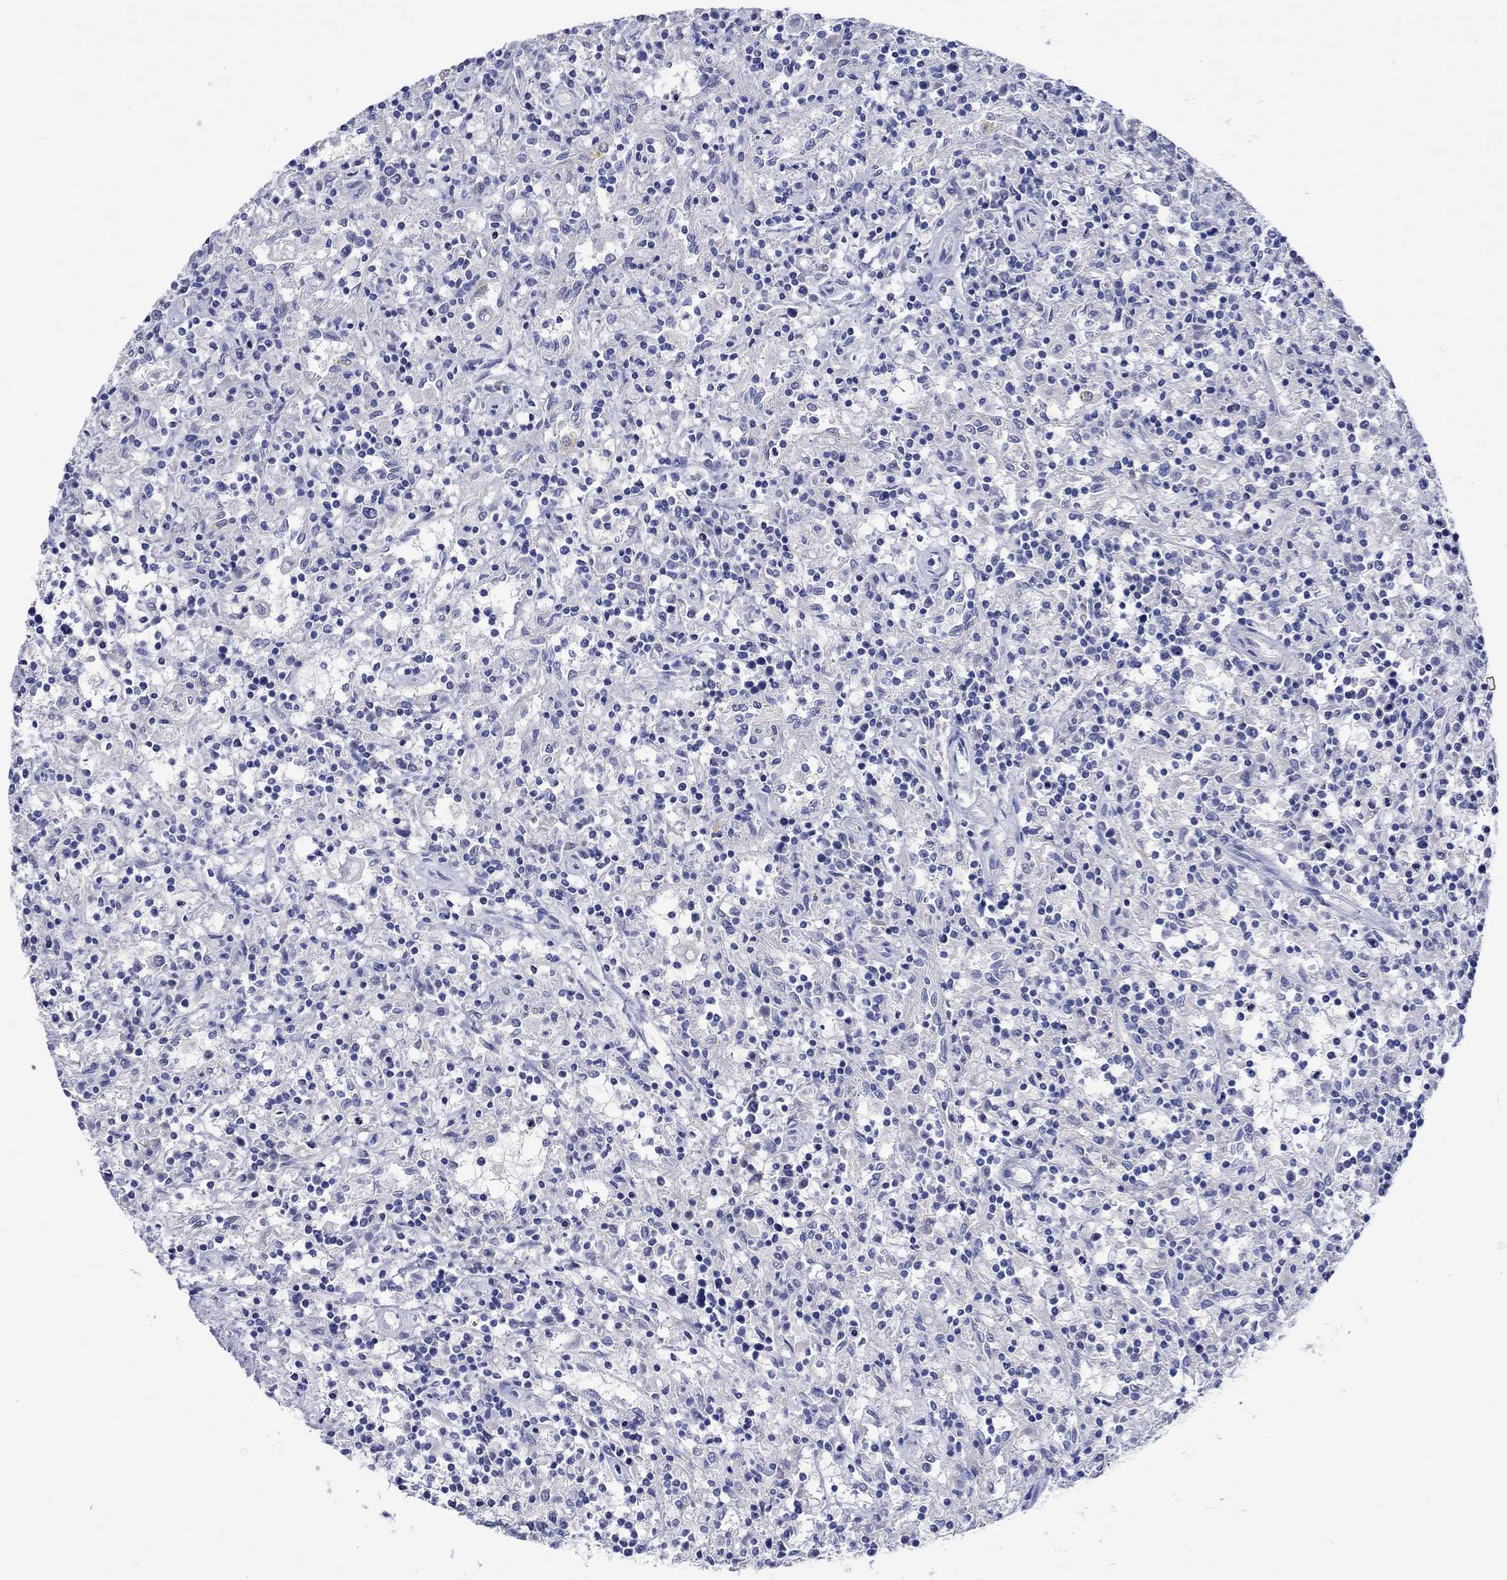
{"staining": {"intensity": "negative", "quantity": "none", "location": "none"}, "tissue": "lymphoma", "cell_type": "Tumor cells", "image_type": "cancer", "snomed": [{"axis": "morphology", "description": "Malignant lymphoma, non-Hodgkin's type, Low grade"}, {"axis": "topography", "description": "Spleen"}], "caption": "The image demonstrates no staining of tumor cells in lymphoma.", "gene": "KLHL35", "patient": {"sex": "male", "age": 62}}